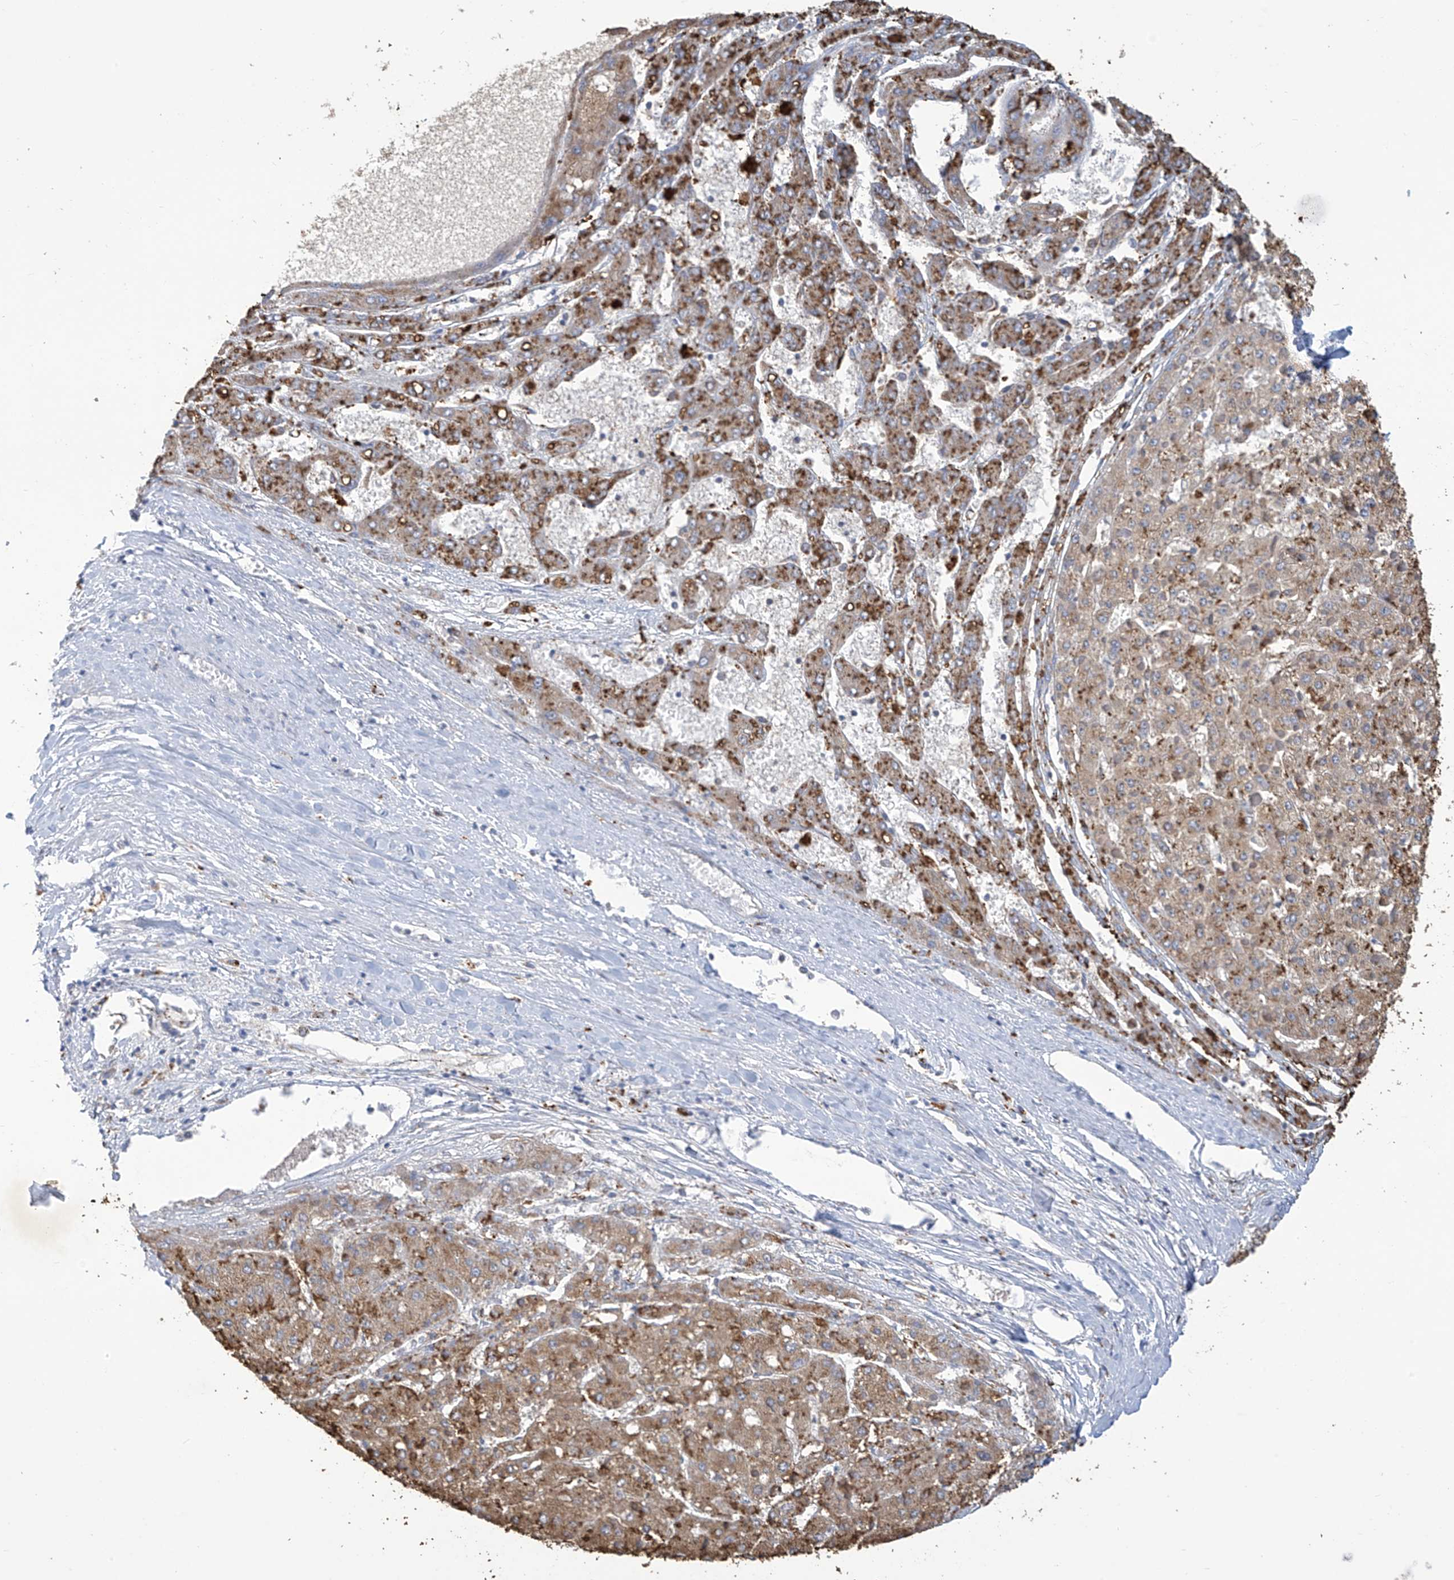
{"staining": {"intensity": "moderate", "quantity": "25%-75%", "location": "cytoplasmic/membranous"}, "tissue": "liver cancer", "cell_type": "Tumor cells", "image_type": "cancer", "snomed": [{"axis": "morphology", "description": "Carcinoma, Hepatocellular, NOS"}, {"axis": "topography", "description": "Liver"}], "caption": "IHC micrograph of neoplastic tissue: human liver cancer stained using immunohistochemistry (IHC) reveals medium levels of moderate protein expression localized specifically in the cytoplasmic/membranous of tumor cells, appearing as a cytoplasmic/membranous brown color.", "gene": "OGT", "patient": {"sex": "female", "age": 73}}